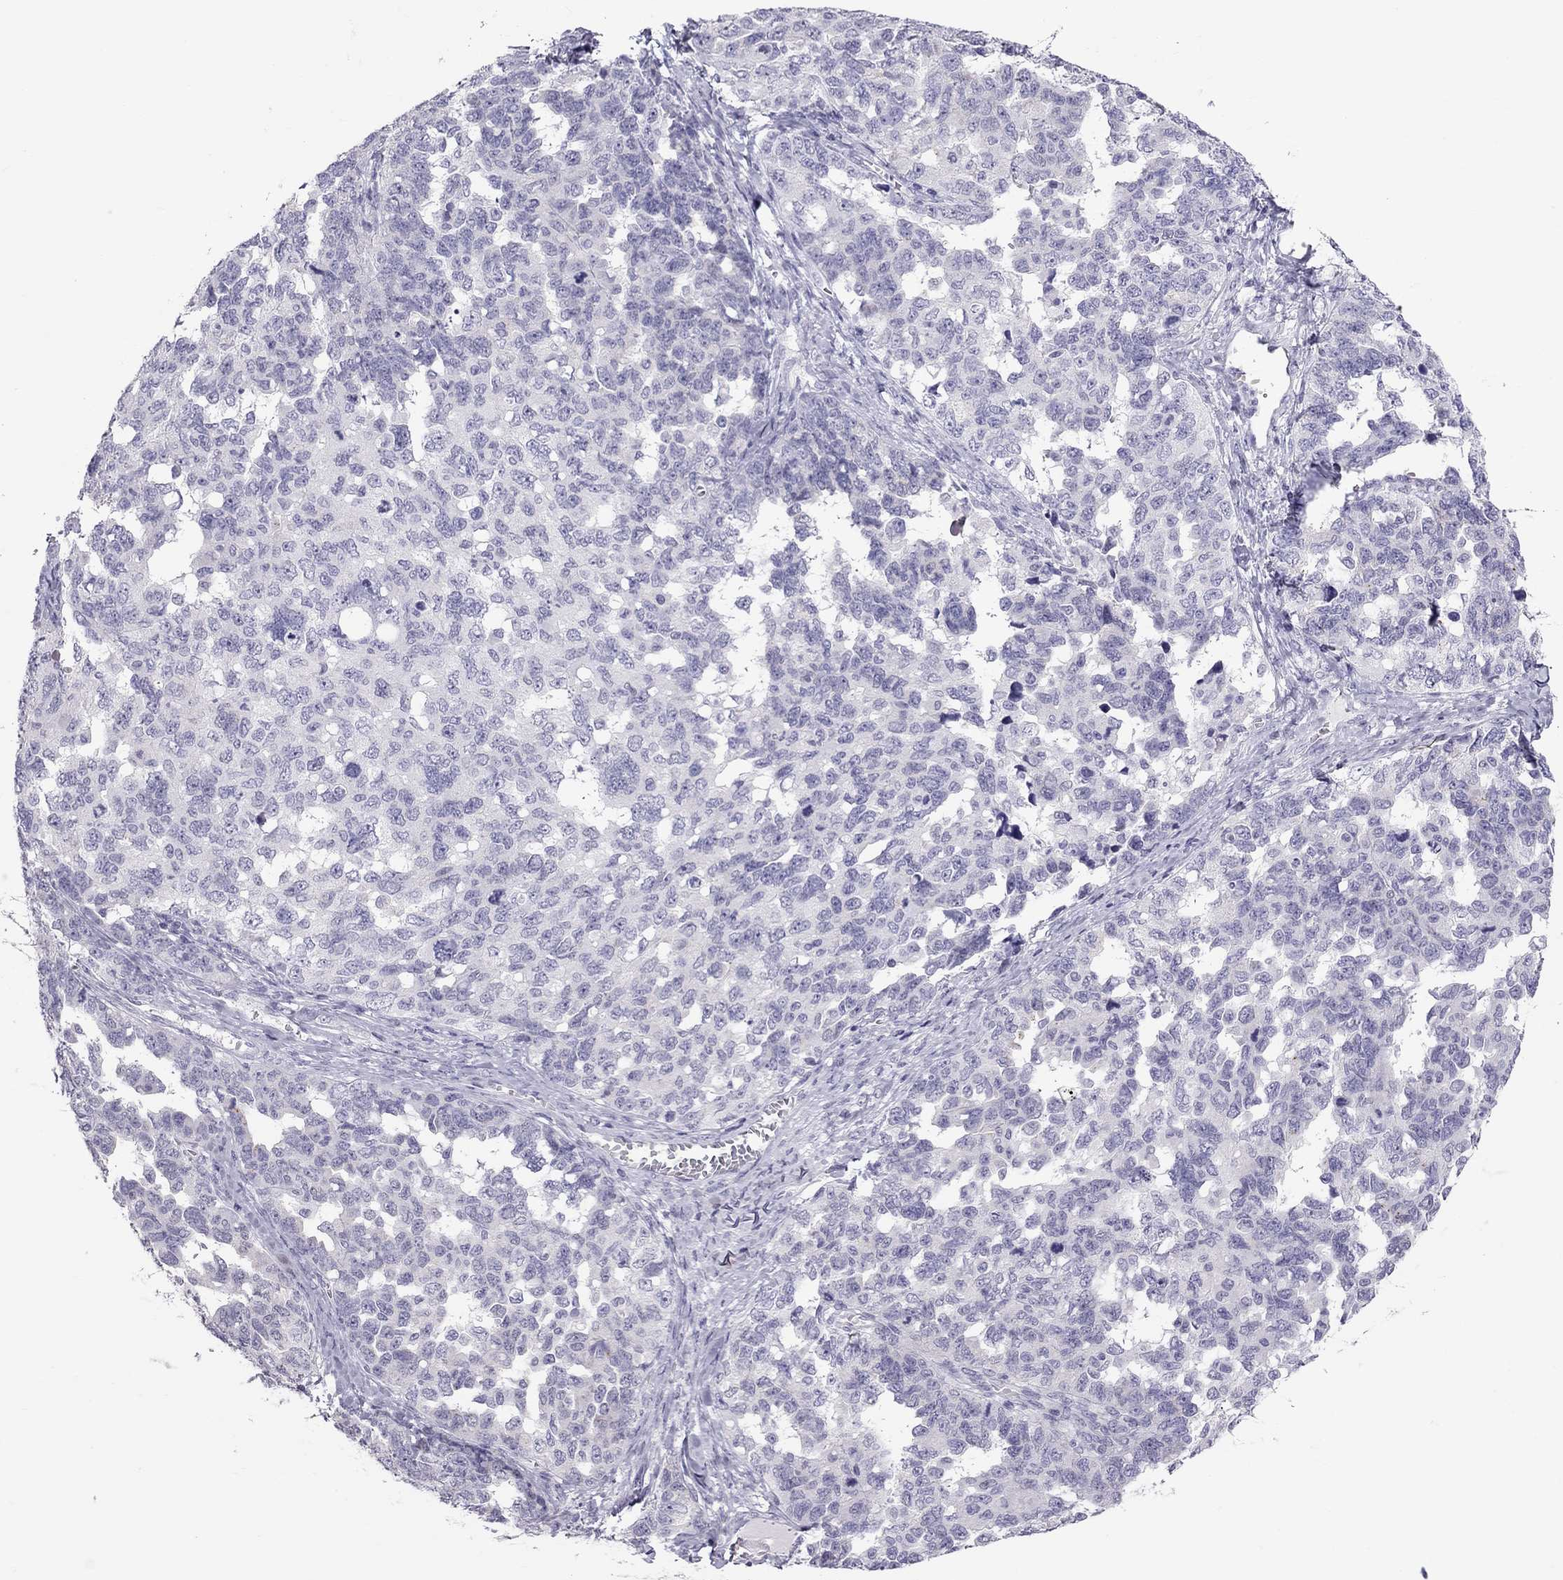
{"staining": {"intensity": "negative", "quantity": "none", "location": "none"}, "tissue": "ovarian cancer", "cell_type": "Tumor cells", "image_type": "cancer", "snomed": [{"axis": "morphology", "description": "Cystadenocarcinoma, serous, NOS"}, {"axis": "topography", "description": "Ovary"}], "caption": "Tumor cells show no significant protein expression in ovarian serous cystadenocarcinoma. (Immunohistochemistry (ihc), brightfield microscopy, high magnification).", "gene": "TEX14", "patient": {"sex": "female", "age": 69}}